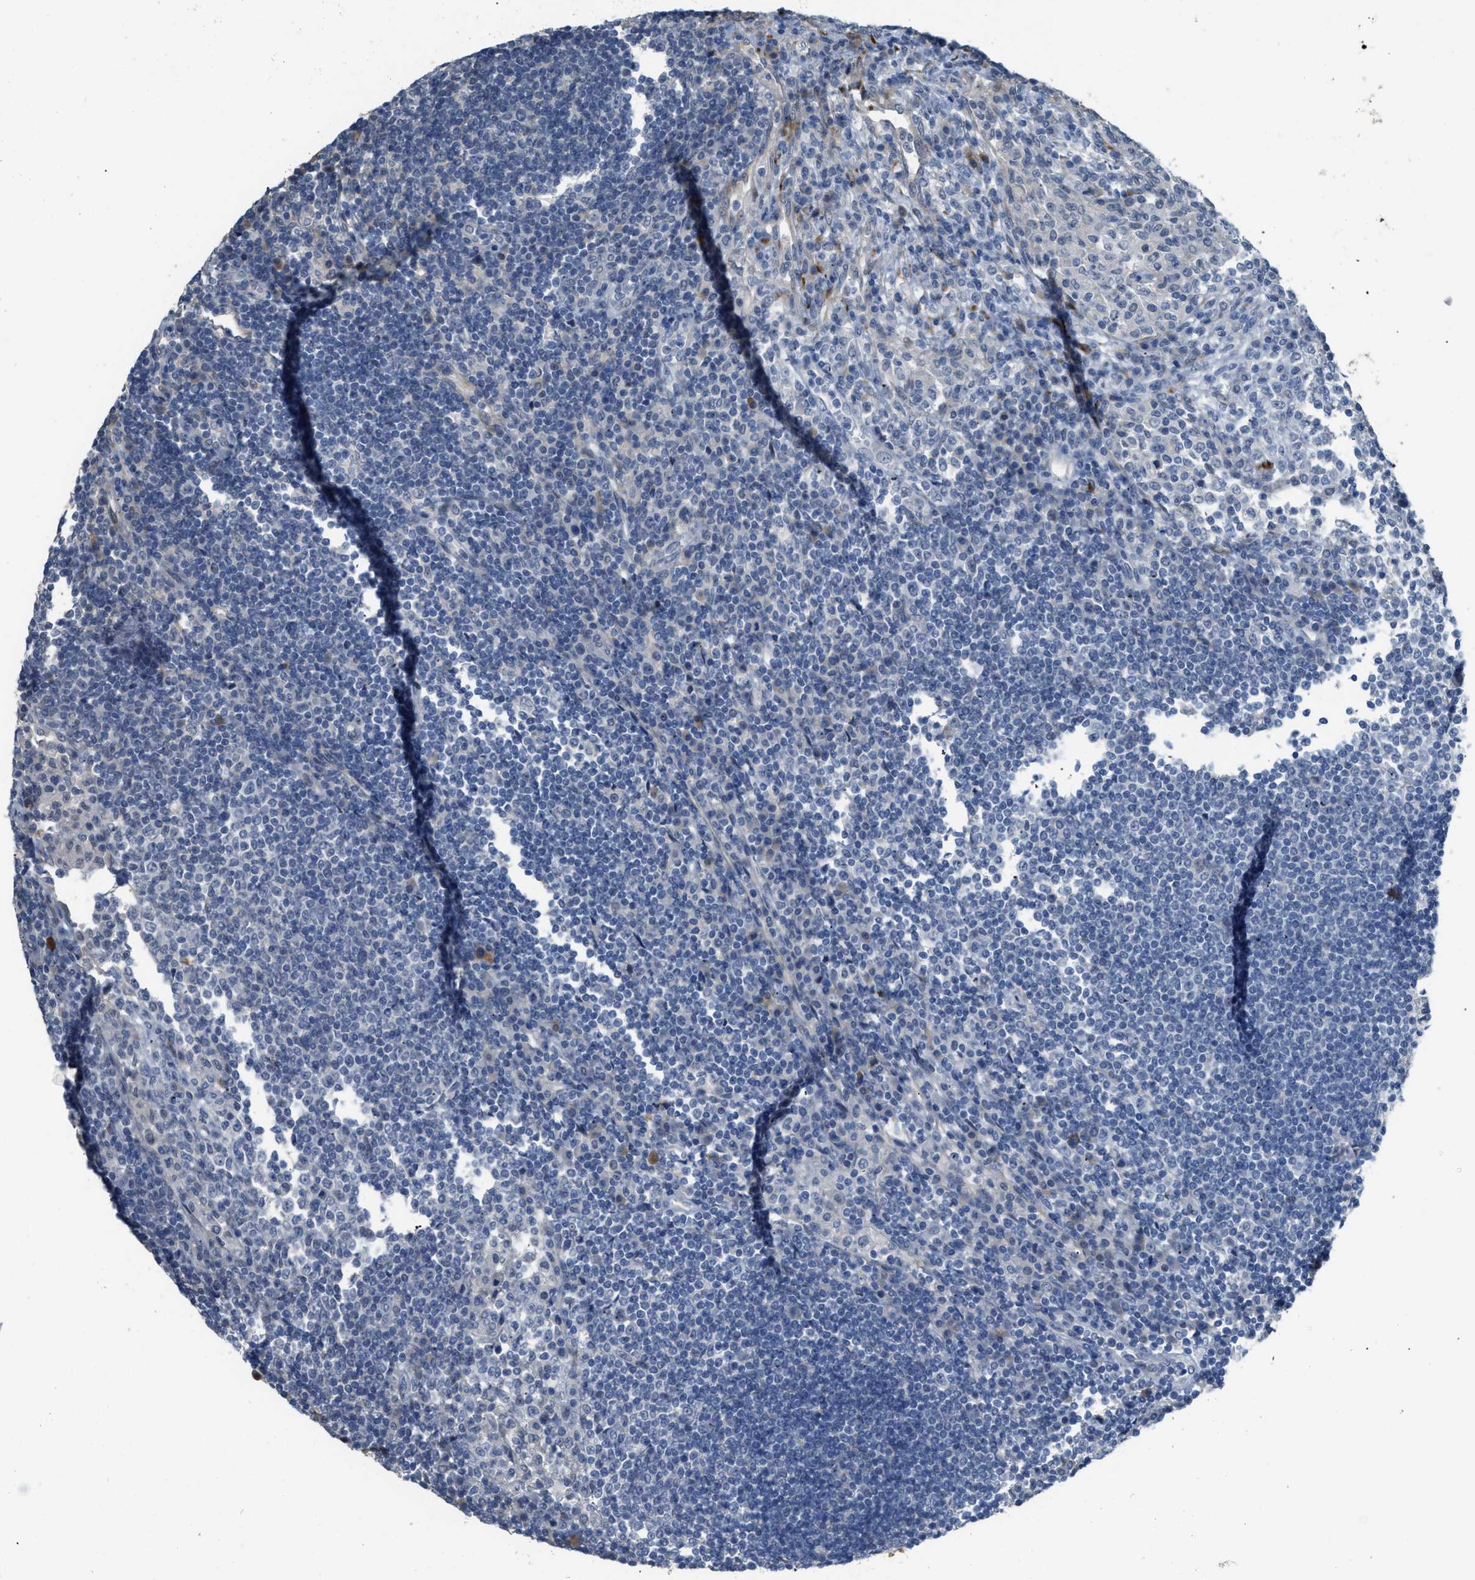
{"staining": {"intensity": "strong", "quantity": "<25%", "location": "cytoplasmic/membranous"}, "tissue": "lymph node", "cell_type": "Non-germinal center cells", "image_type": "normal", "snomed": [{"axis": "morphology", "description": "Normal tissue, NOS"}, {"axis": "topography", "description": "Lymph node"}], "caption": "Non-germinal center cells exhibit medium levels of strong cytoplasmic/membranous expression in approximately <25% of cells in normal lymph node.", "gene": "TMEM154", "patient": {"sex": "female", "age": 53}}